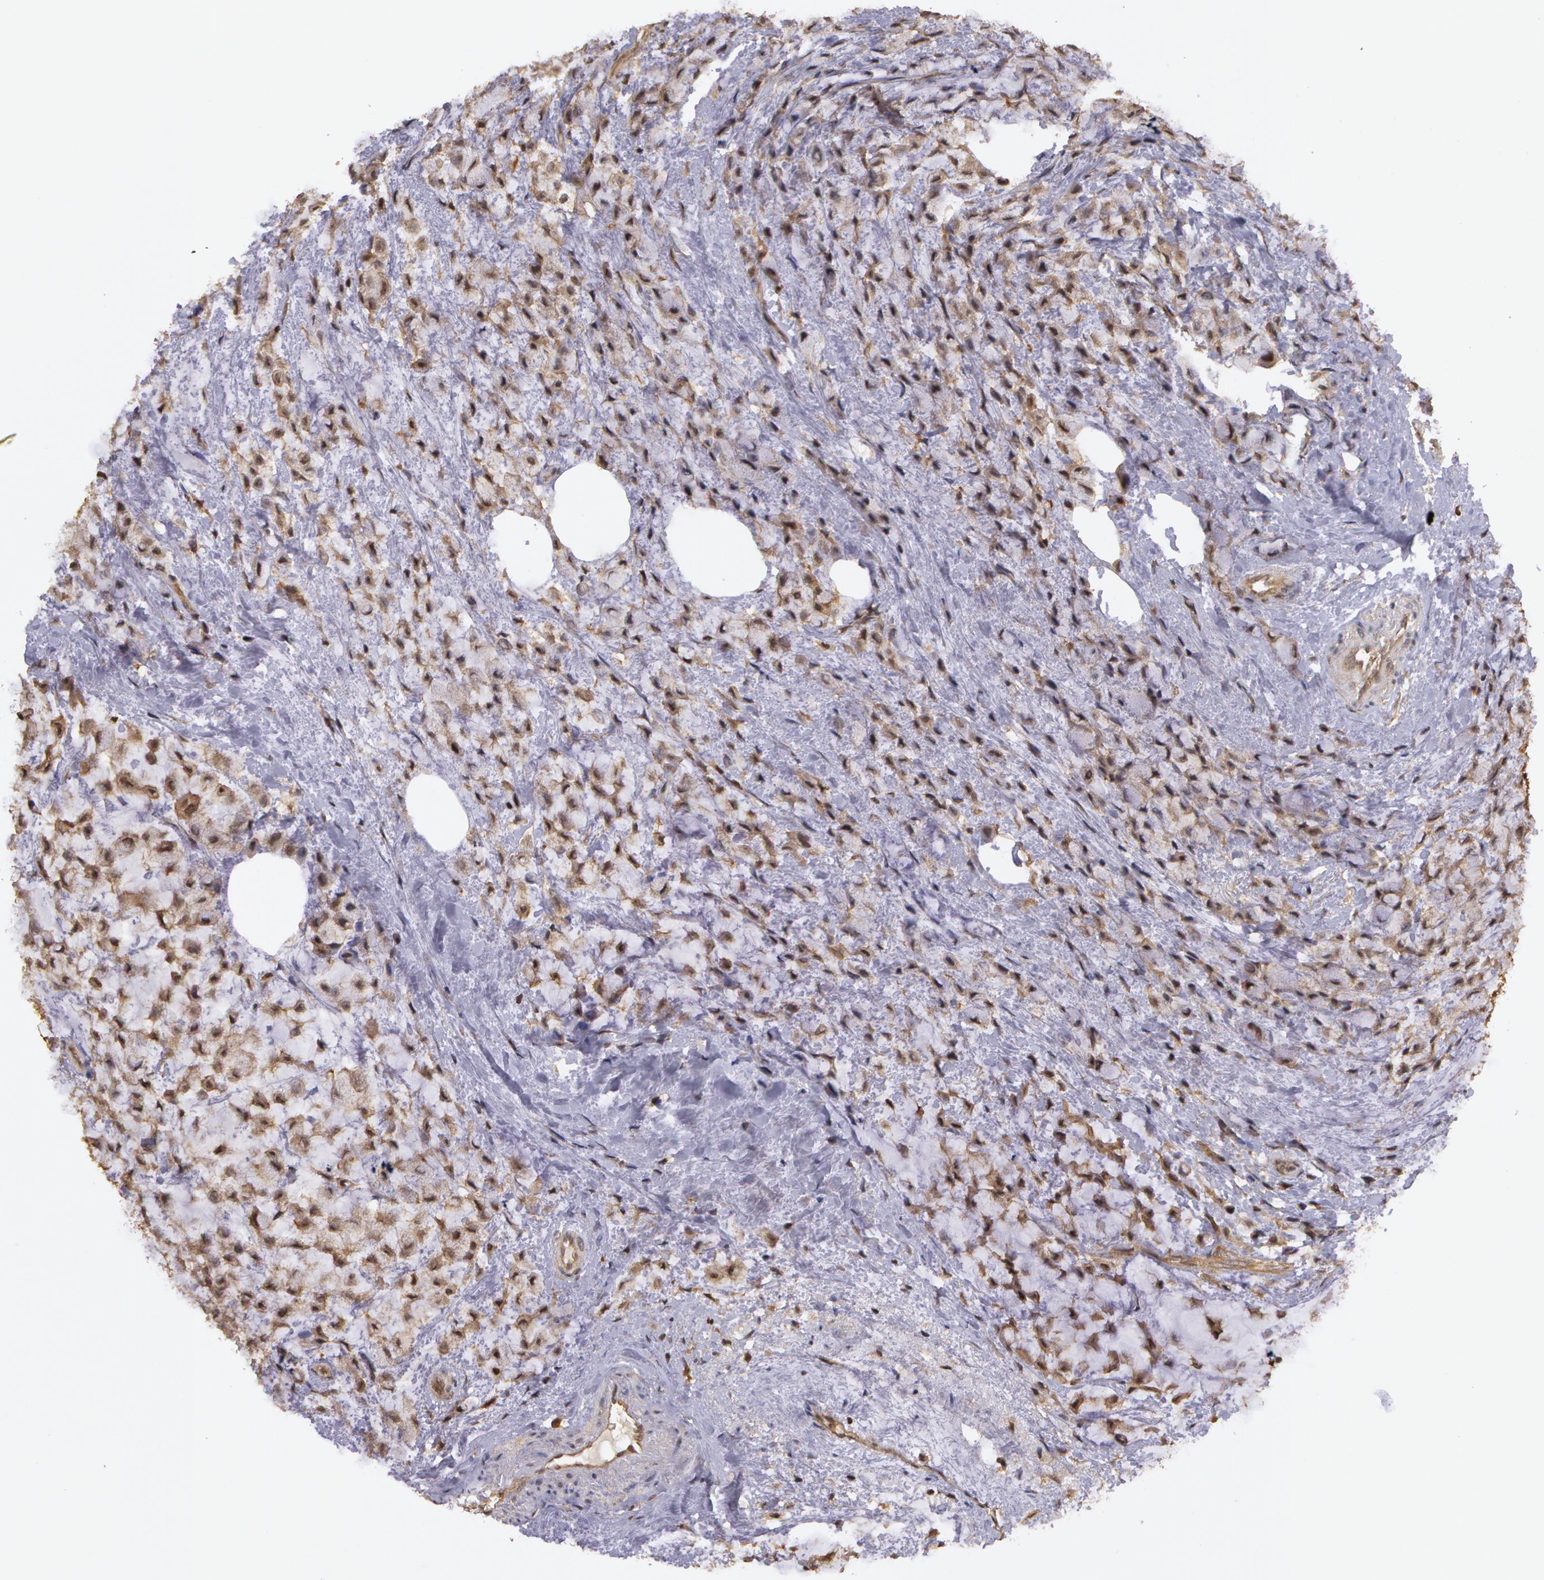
{"staining": {"intensity": "negative", "quantity": "none", "location": "none"}, "tissue": "breast cancer", "cell_type": "Tumor cells", "image_type": "cancer", "snomed": [{"axis": "morphology", "description": "Lobular carcinoma"}, {"axis": "topography", "description": "Breast"}], "caption": "Tumor cells are negative for protein expression in human lobular carcinoma (breast).", "gene": "AHSA1", "patient": {"sex": "female", "age": 85}}